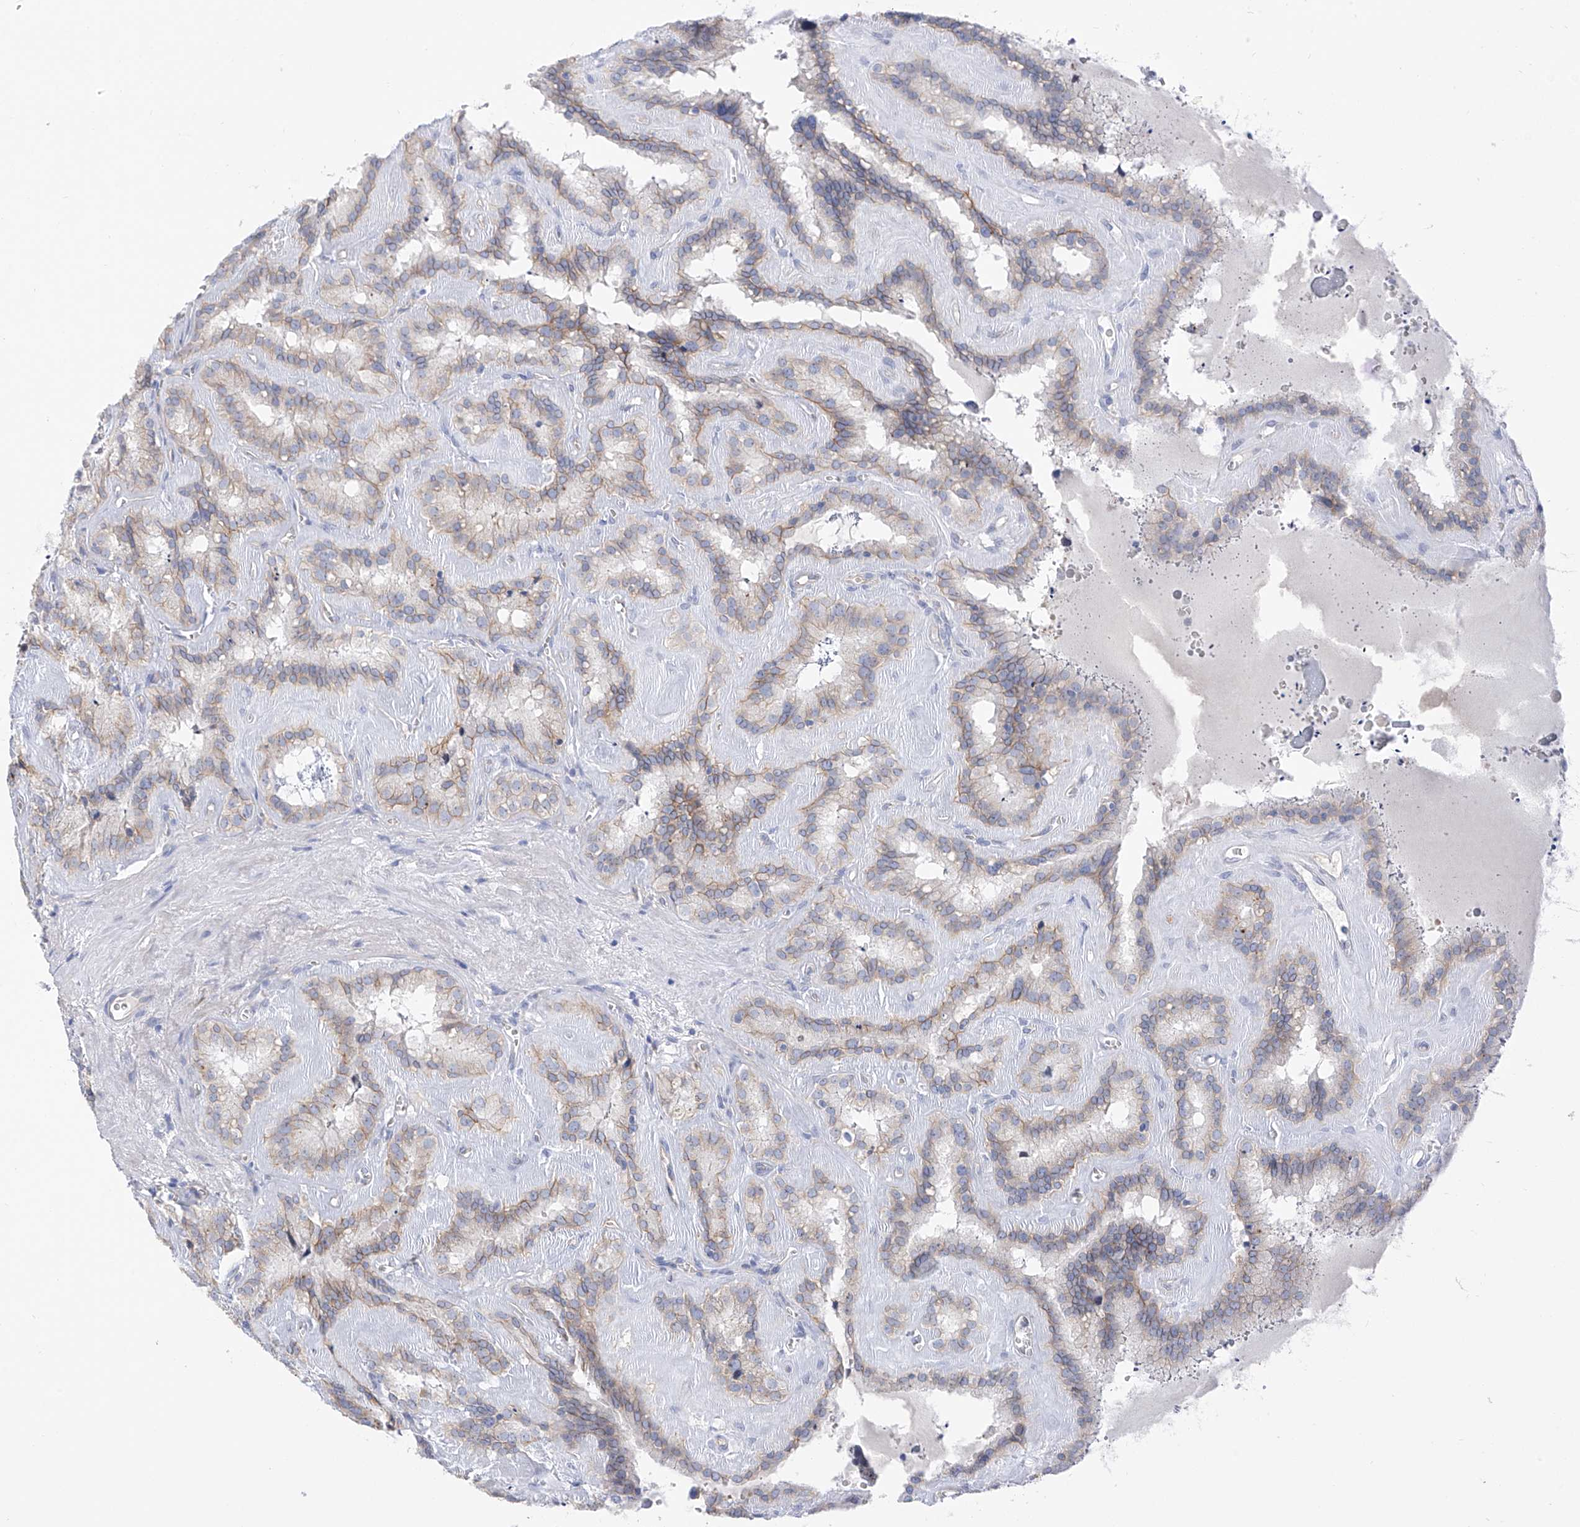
{"staining": {"intensity": "weak", "quantity": "<25%", "location": "cytoplasmic/membranous"}, "tissue": "seminal vesicle", "cell_type": "Glandular cells", "image_type": "normal", "snomed": [{"axis": "morphology", "description": "Normal tissue, NOS"}, {"axis": "topography", "description": "Prostate"}, {"axis": "topography", "description": "Seminal veicle"}], "caption": "Immunohistochemical staining of benign seminal vesicle shows no significant expression in glandular cells.", "gene": "ITGA9", "patient": {"sex": "male", "age": 59}}